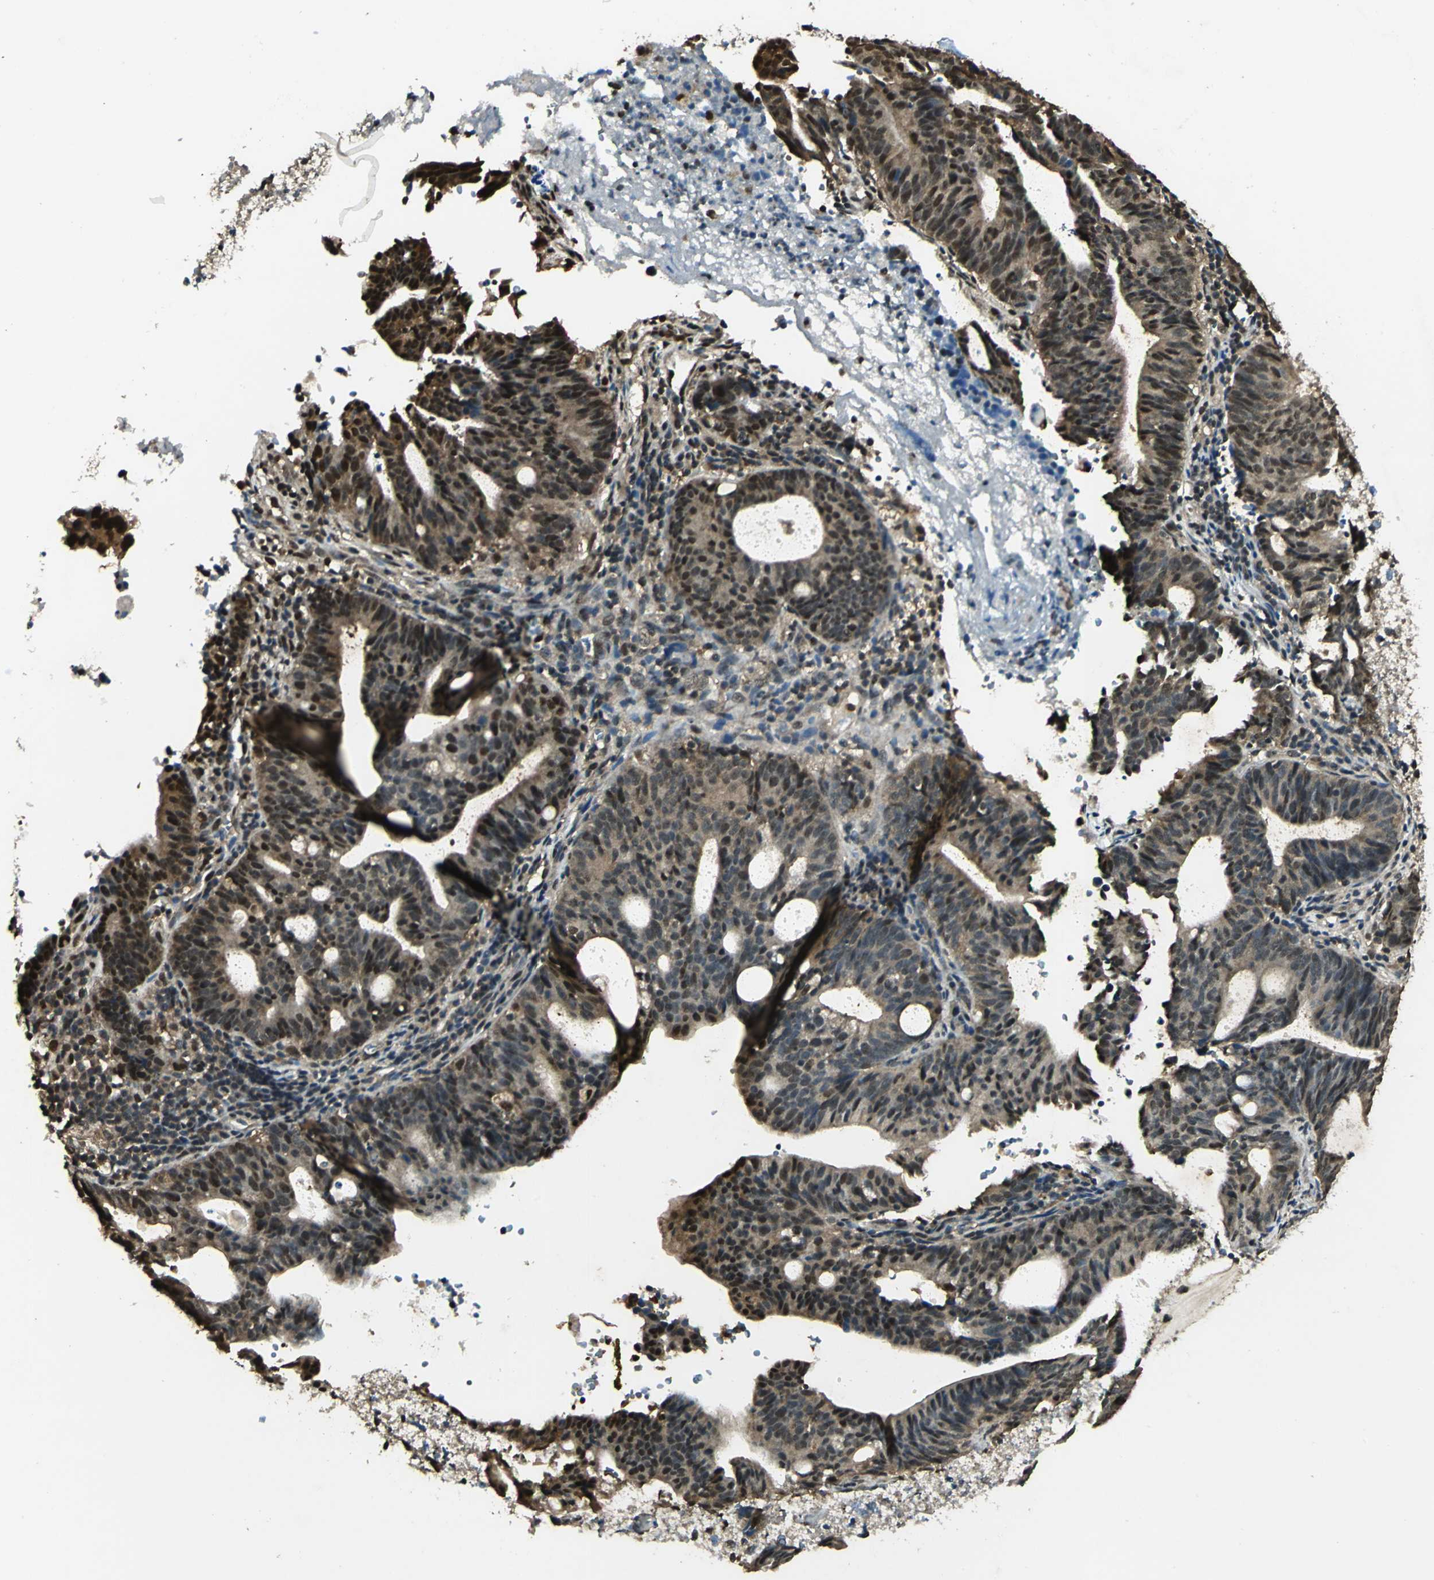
{"staining": {"intensity": "strong", "quantity": ">75%", "location": "cytoplasmic/membranous,nuclear"}, "tissue": "endometrial cancer", "cell_type": "Tumor cells", "image_type": "cancer", "snomed": [{"axis": "morphology", "description": "Adenocarcinoma, NOS"}, {"axis": "topography", "description": "Uterus"}], "caption": "Strong cytoplasmic/membranous and nuclear expression is seen in about >75% of tumor cells in endometrial cancer (adenocarcinoma).", "gene": "PPP1R13L", "patient": {"sex": "female", "age": 83}}